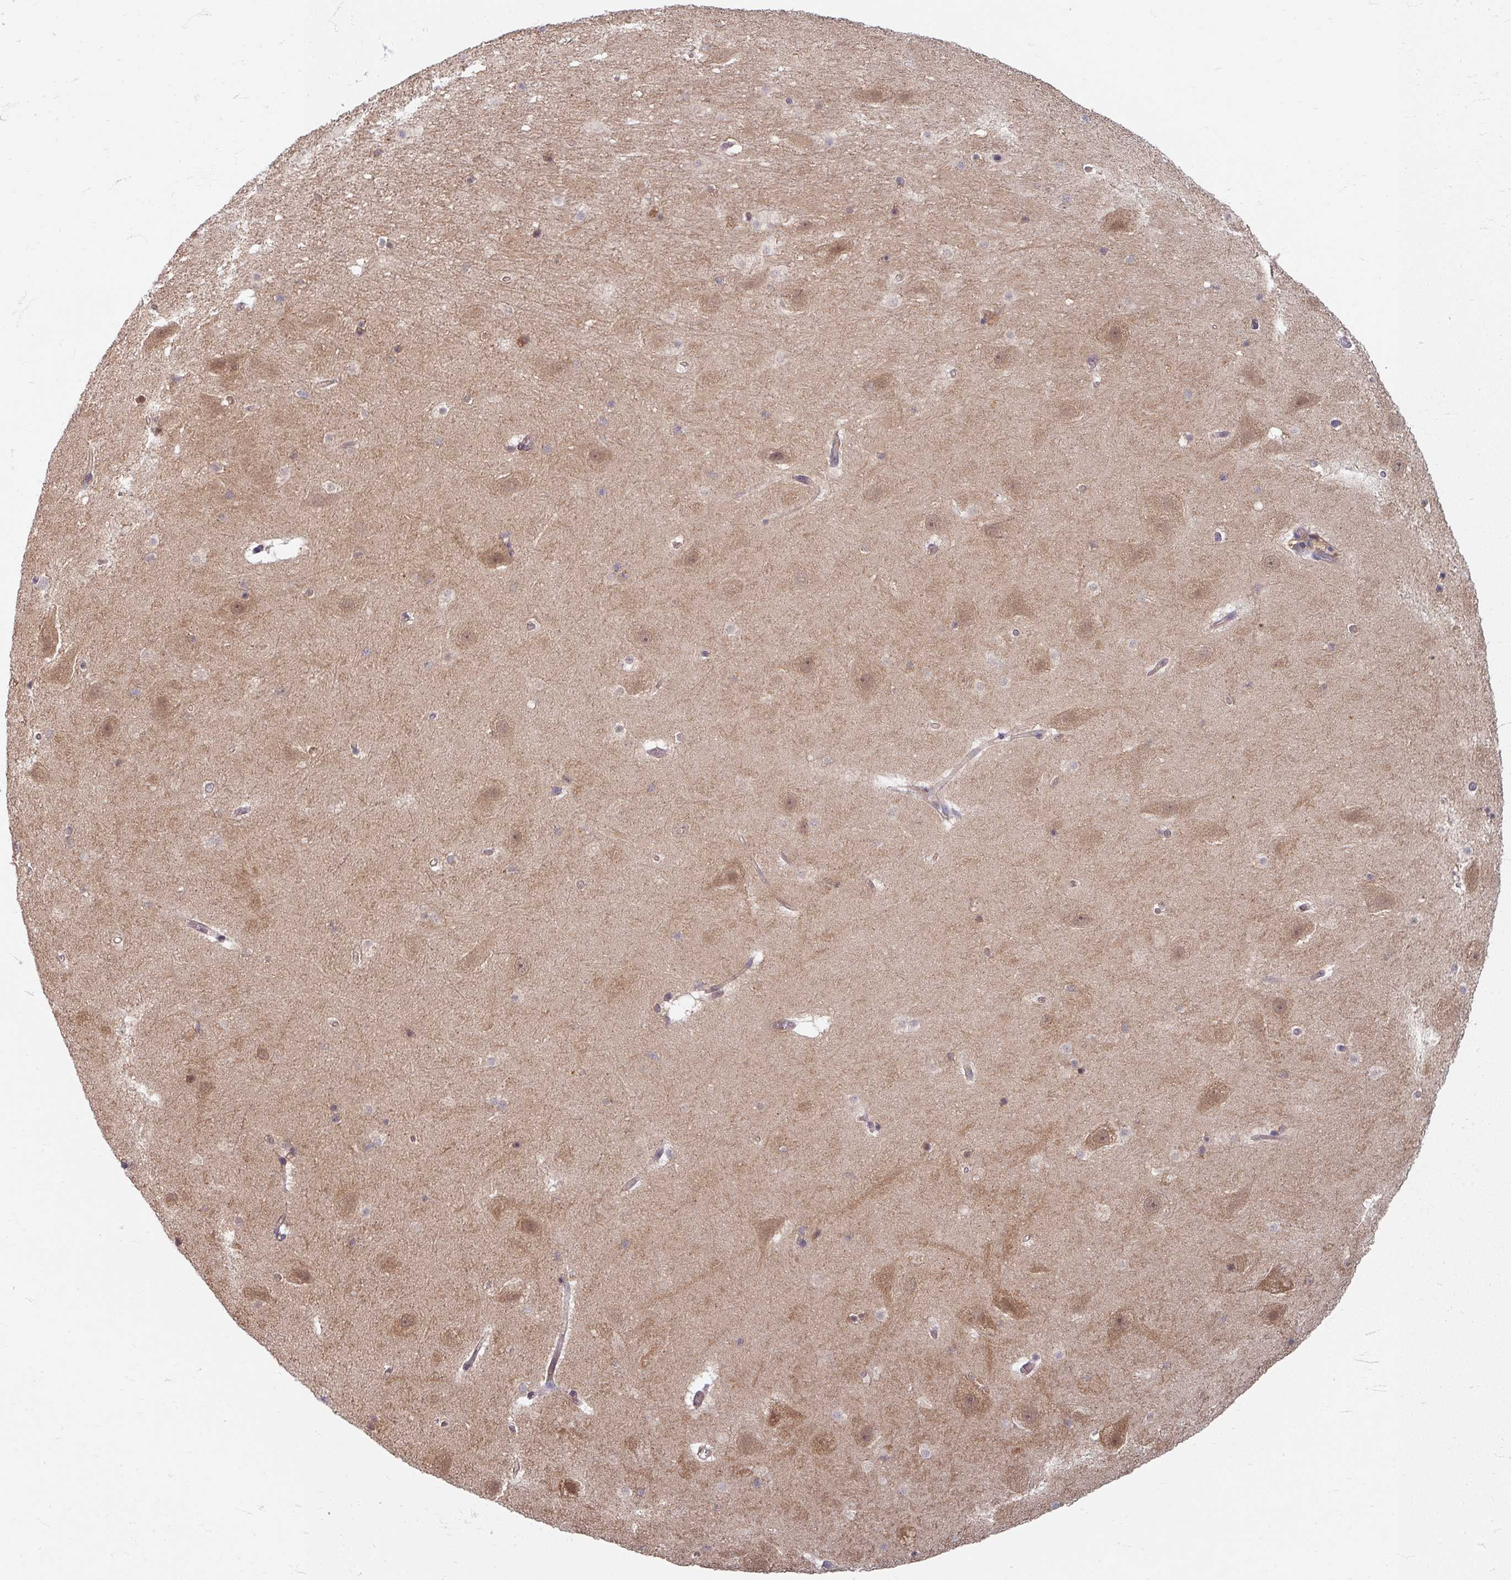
{"staining": {"intensity": "weak", "quantity": "<25%", "location": "cytoplasmic/membranous"}, "tissue": "hippocampus", "cell_type": "Glial cells", "image_type": "normal", "snomed": [{"axis": "morphology", "description": "Normal tissue, NOS"}, {"axis": "topography", "description": "Hippocampus"}], "caption": "IHC of benign human hippocampus shows no positivity in glial cells.", "gene": "STAM", "patient": {"sex": "male", "age": 37}}